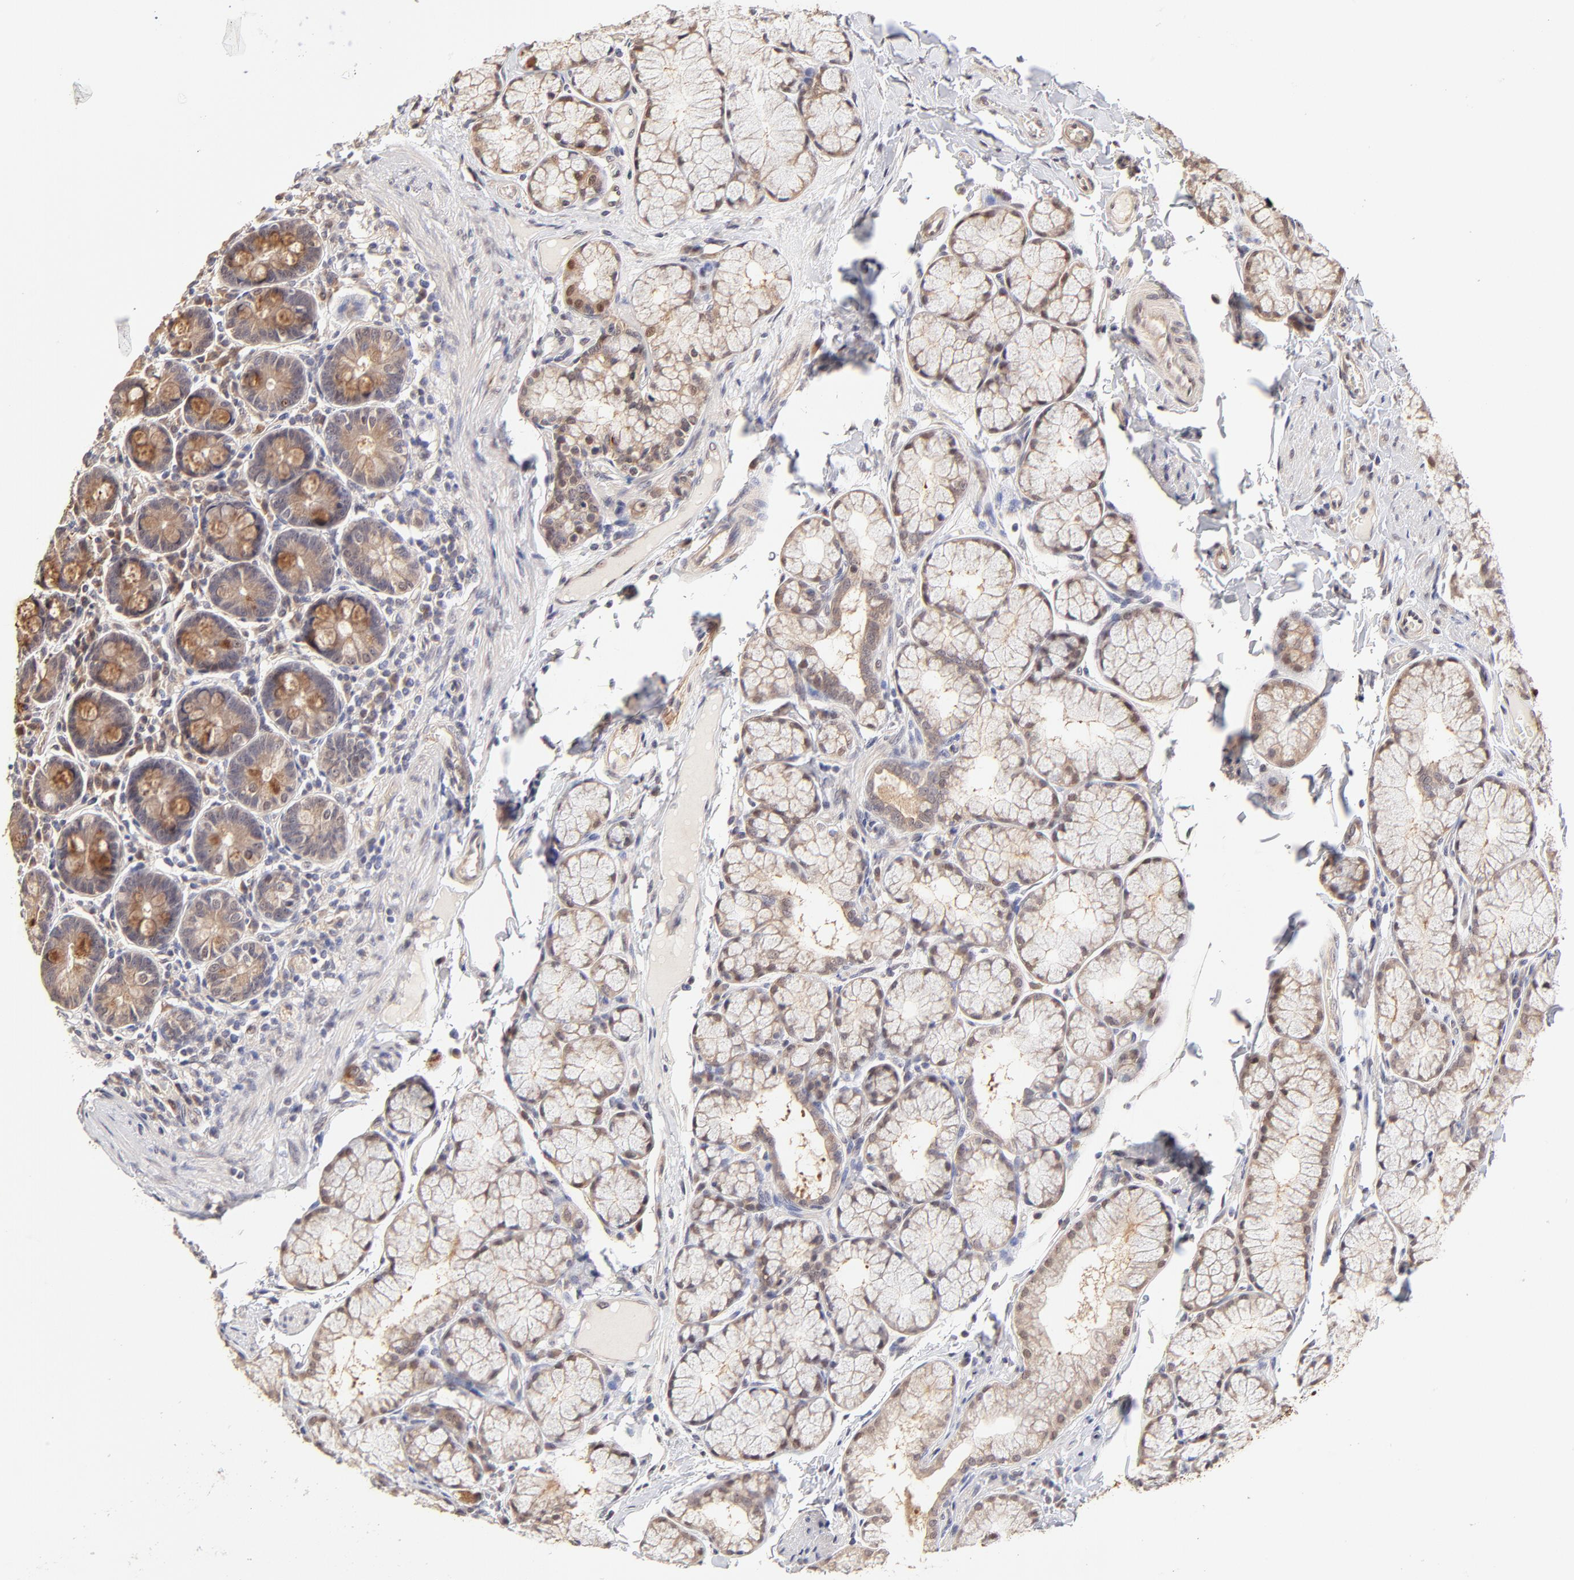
{"staining": {"intensity": "moderate", "quantity": ">75%", "location": "cytoplasmic/membranous"}, "tissue": "duodenum", "cell_type": "Glandular cells", "image_type": "normal", "snomed": [{"axis": "morphology", "description": "Normal tissue, NOS"}, {"axis": "topography", "description": "Duodenum"}], "caption": "A photomicrograph of human duodenum stained for a protein demonstrates moderate cytoplasmic/membranous brown staining in glandular cells.", "gene": "ZNF10", "patient": {"sex": "male", "age": 50}}